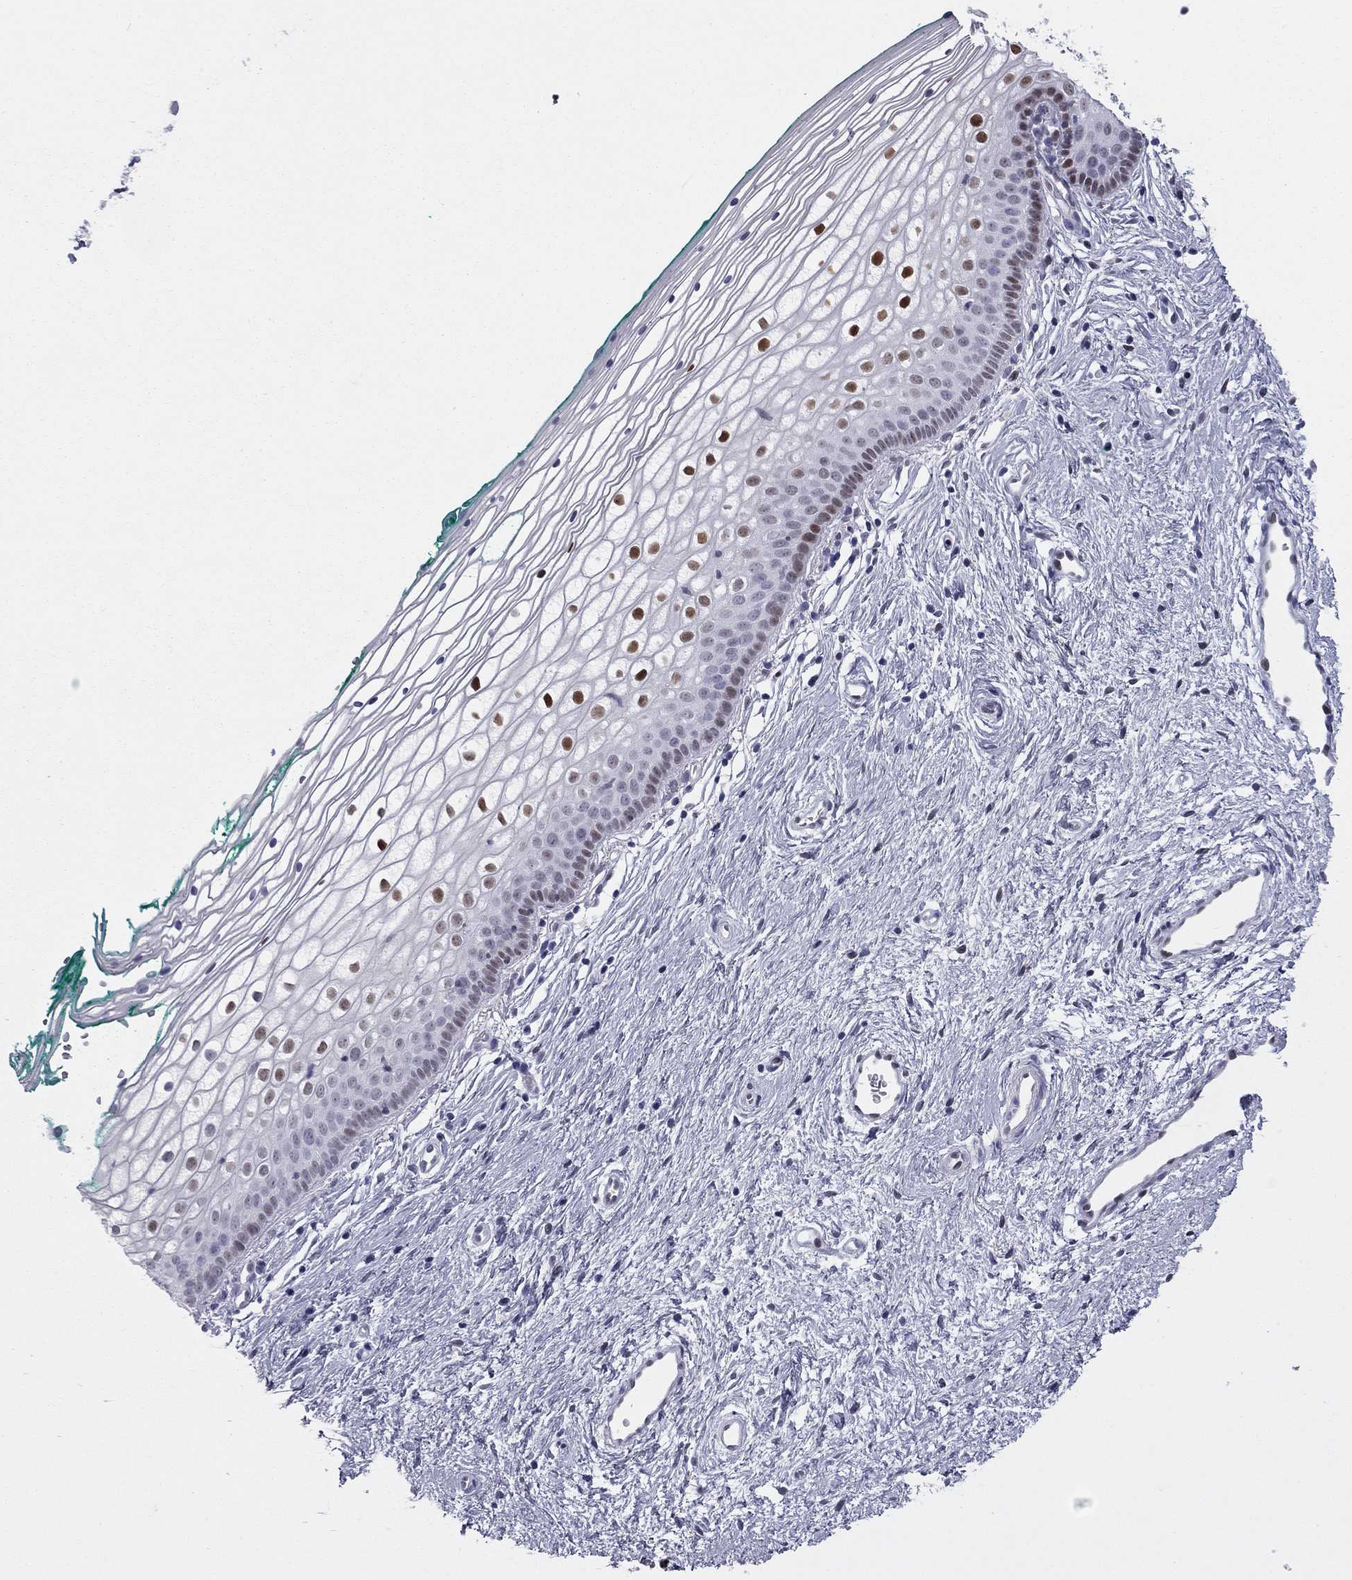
{"staining": {"intensity": "strong", "quantity": ">75%", "location": "nuclear"}, "tissue": "vagina", "cell_type": "Squamous epithelial cells", "image_type": "normal", "snomed": [{"axis": "morphology", "description": "Normal tissue, NOS"}, {"axis": "topography", "description": "Vagina"}], "caption": "Immunohistochemistry (IHC) histopathology image of normal vagina: vagina stained using immunohistochemistry displays high levels of strong protein expression localized specifically in the nuclear of squamous epithelial cells, appearing as a nuclear brown color.", "gene": "PCGF3", "patient": {"sex": "female", "age": 36}}